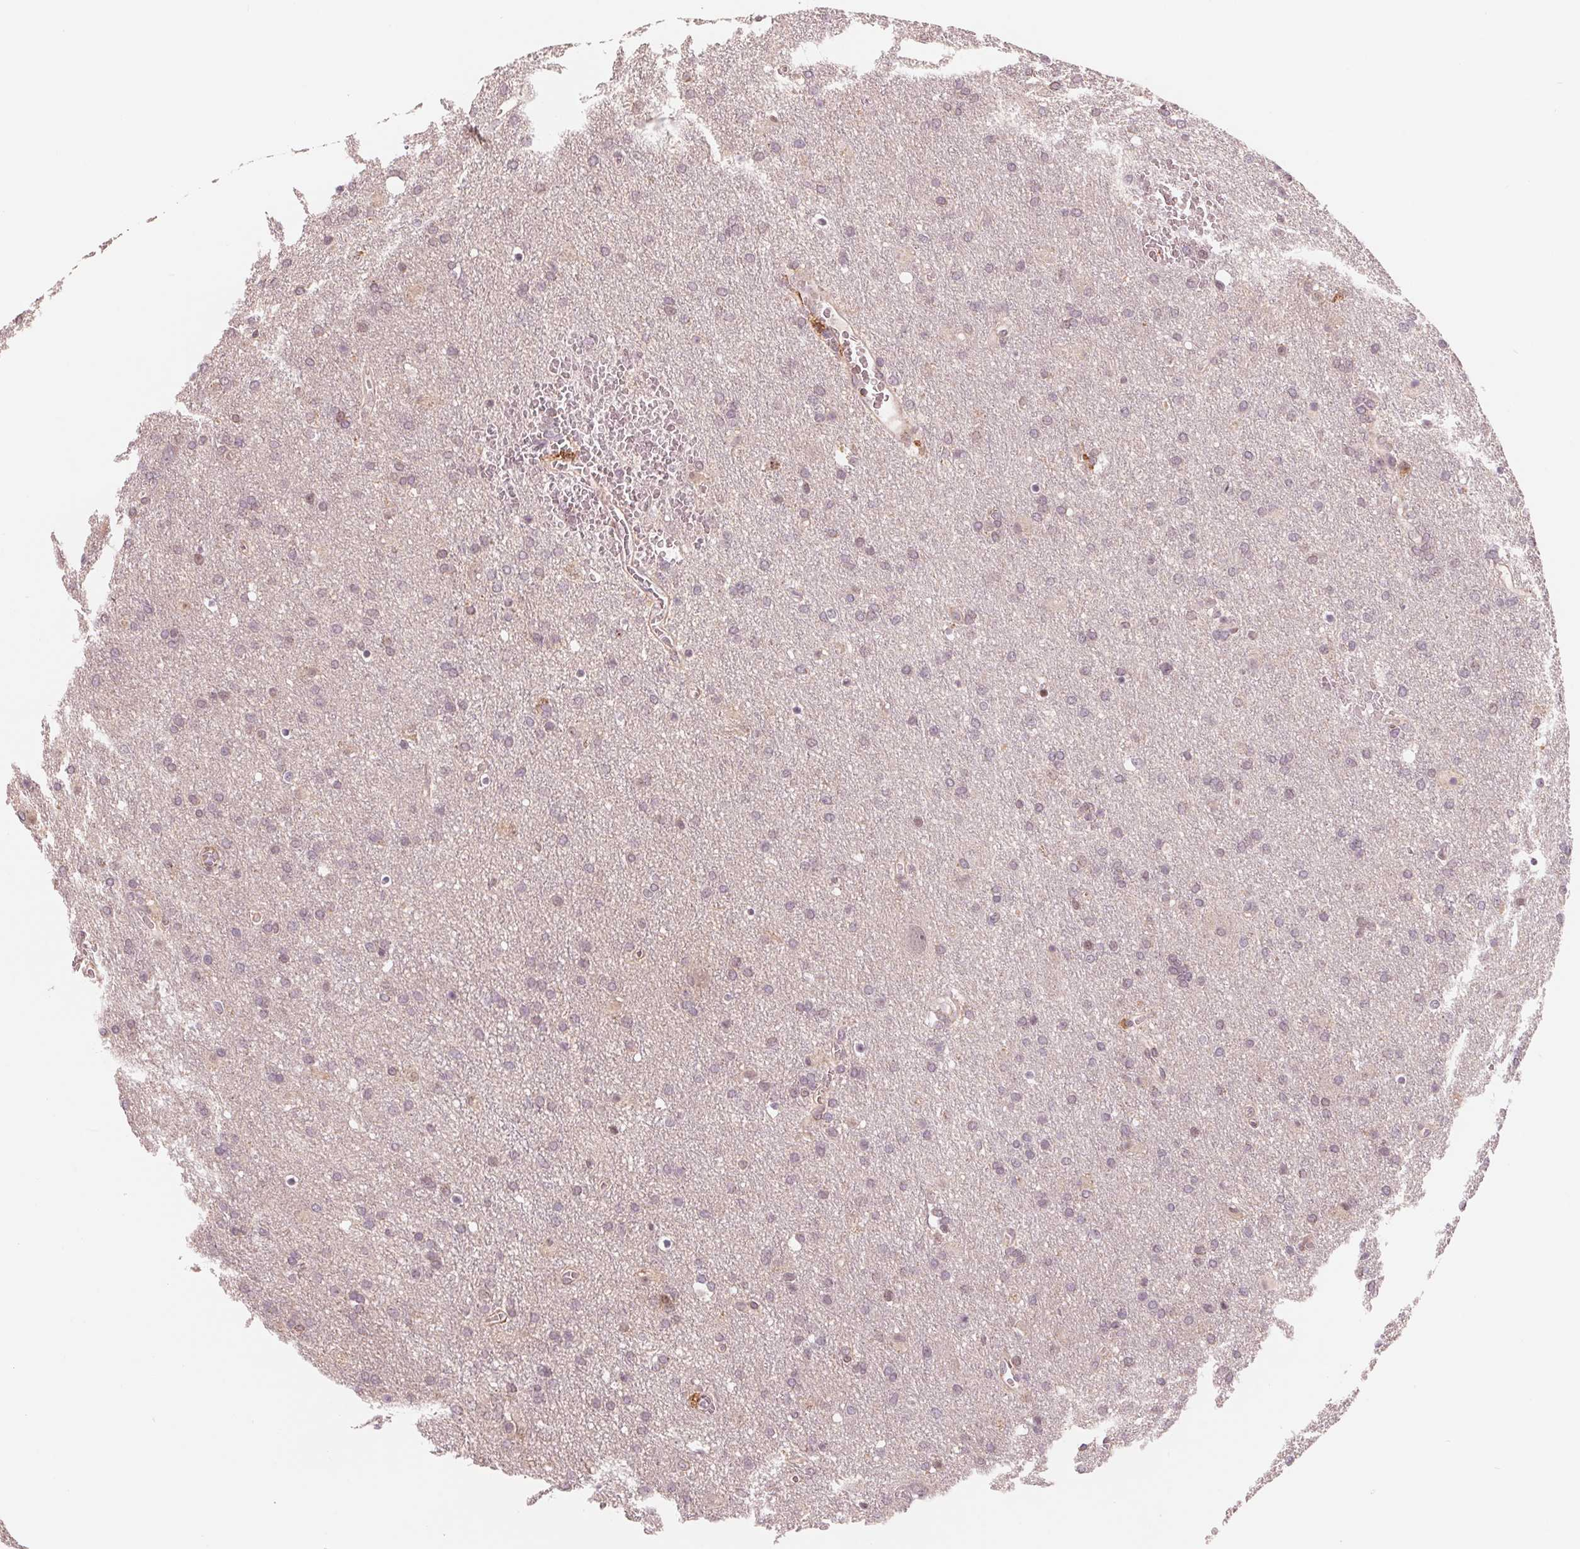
{"staining": {"intensity": "negative", "quantity": "none", "location": "none"}, "tissue": "glioma", "cell_type": "Tumor cells", "image_type": "cancer", "snomed": [{"axis": "morphology", "description": "Glioma, malignant, Low grade"}, {"axis": "topography", "description": "Brain"}], "caption": "Tumor cells show no significant protein staining in malignant glioma (low-grade).", "gene": "IL9R", "patient": {"sex": "male", "age": 66}}